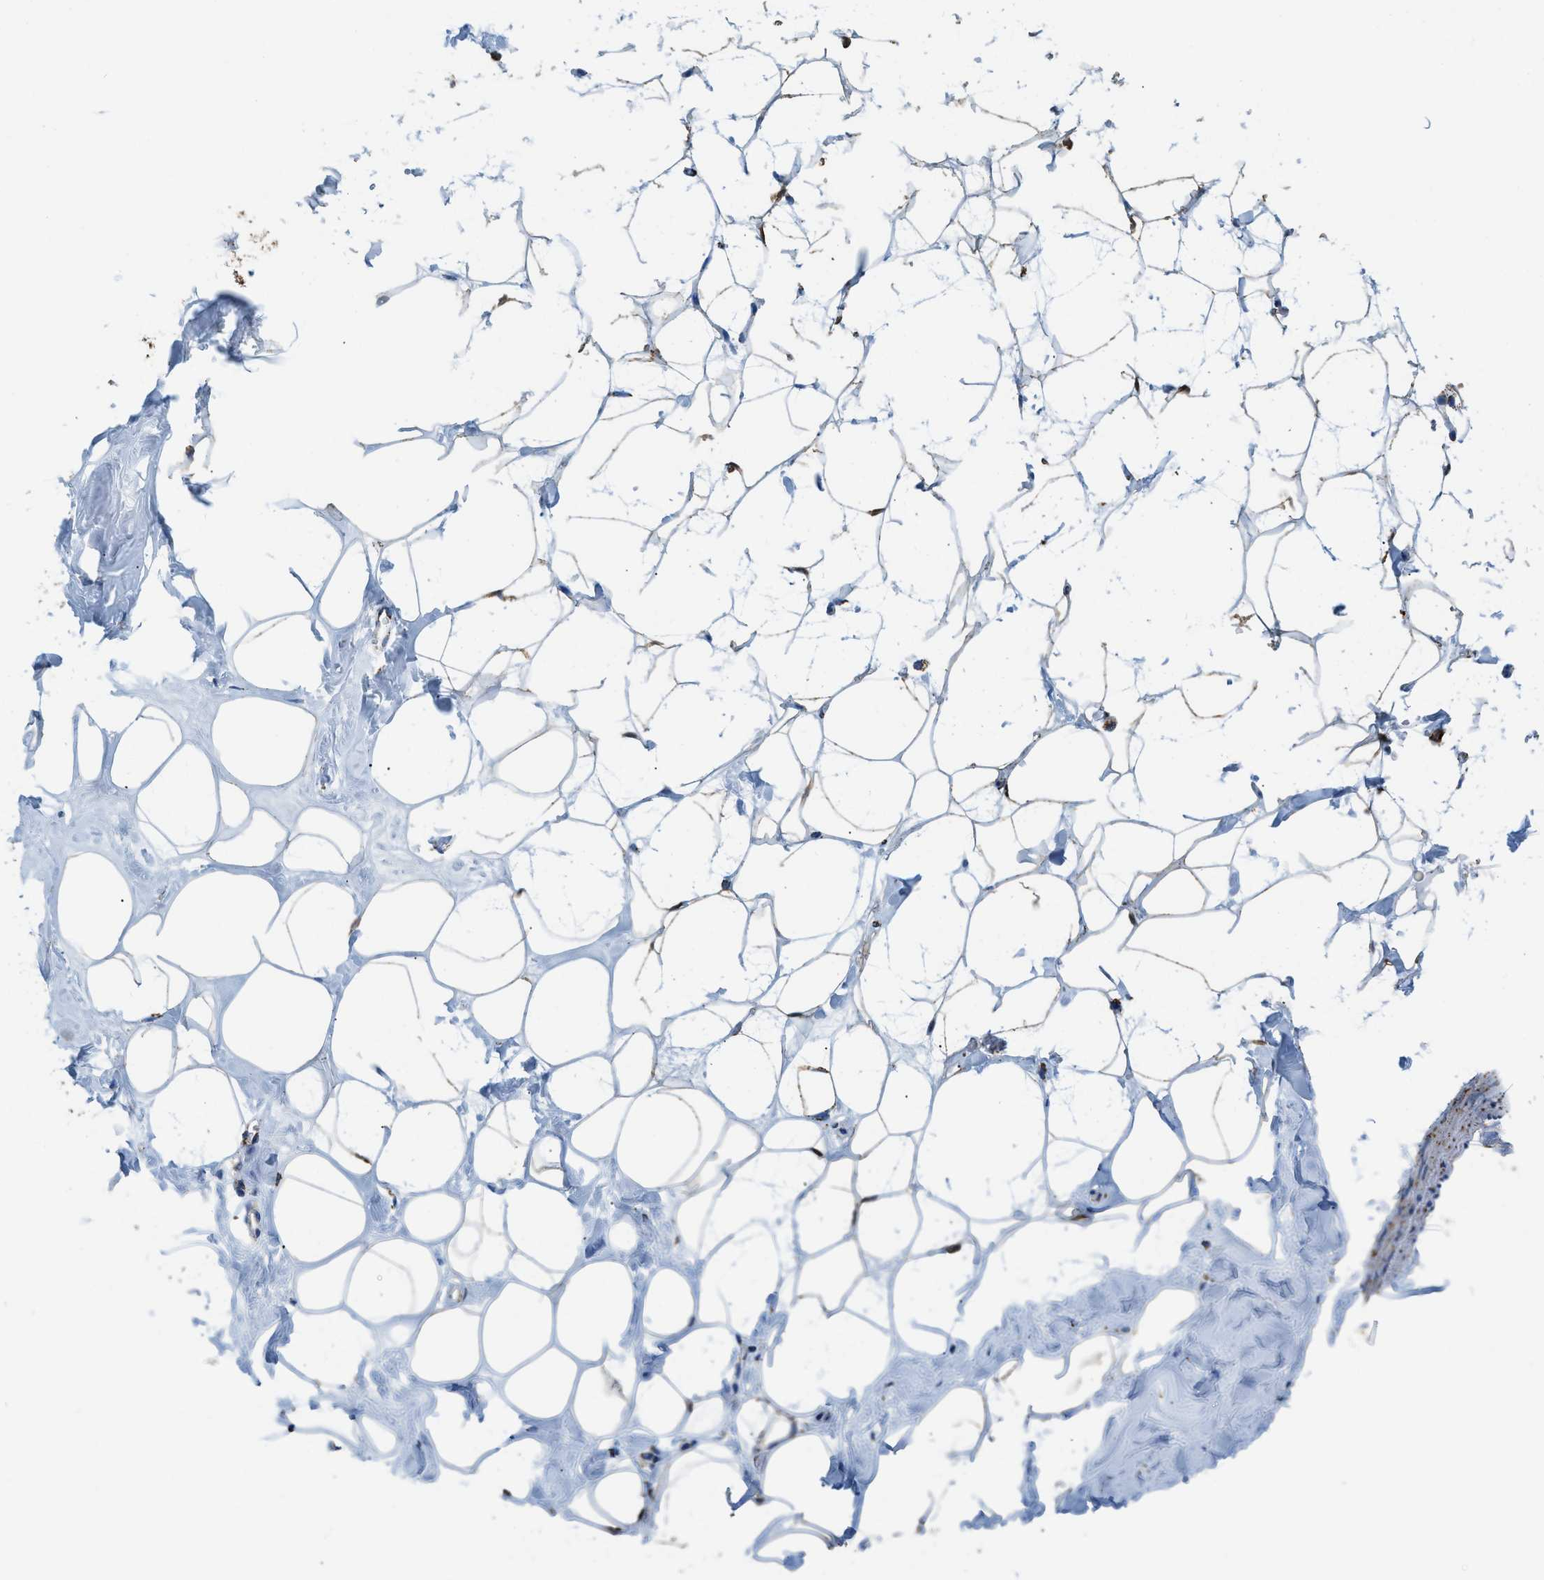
{"staining": {"intensity": "strong", "quantity": ">75%", "location": "cytoplasmic/membranous,nuclear"}, "tissue": "adipose tissue", "cell_type": "Adipocytes", "image_type": "normal", "snomed": [{"axis": "morphology", "description": "Normal tissue, NOS"}, {"axis": "morphology", "description": "Fibrosis, NOS"}, {"axis": "topography", "description": "Breast"}, {"axis": "topography", "description": "Adipose tissue"}], "caption": "Normal adipose tissue was stained to show a protein in brown. There is high levels of strong cytoplasmic/membranous,nuclear positivity in about >75% of adipocytes.", "gene": "ETFB", "patient": {"sex": "female", "age": 39}}